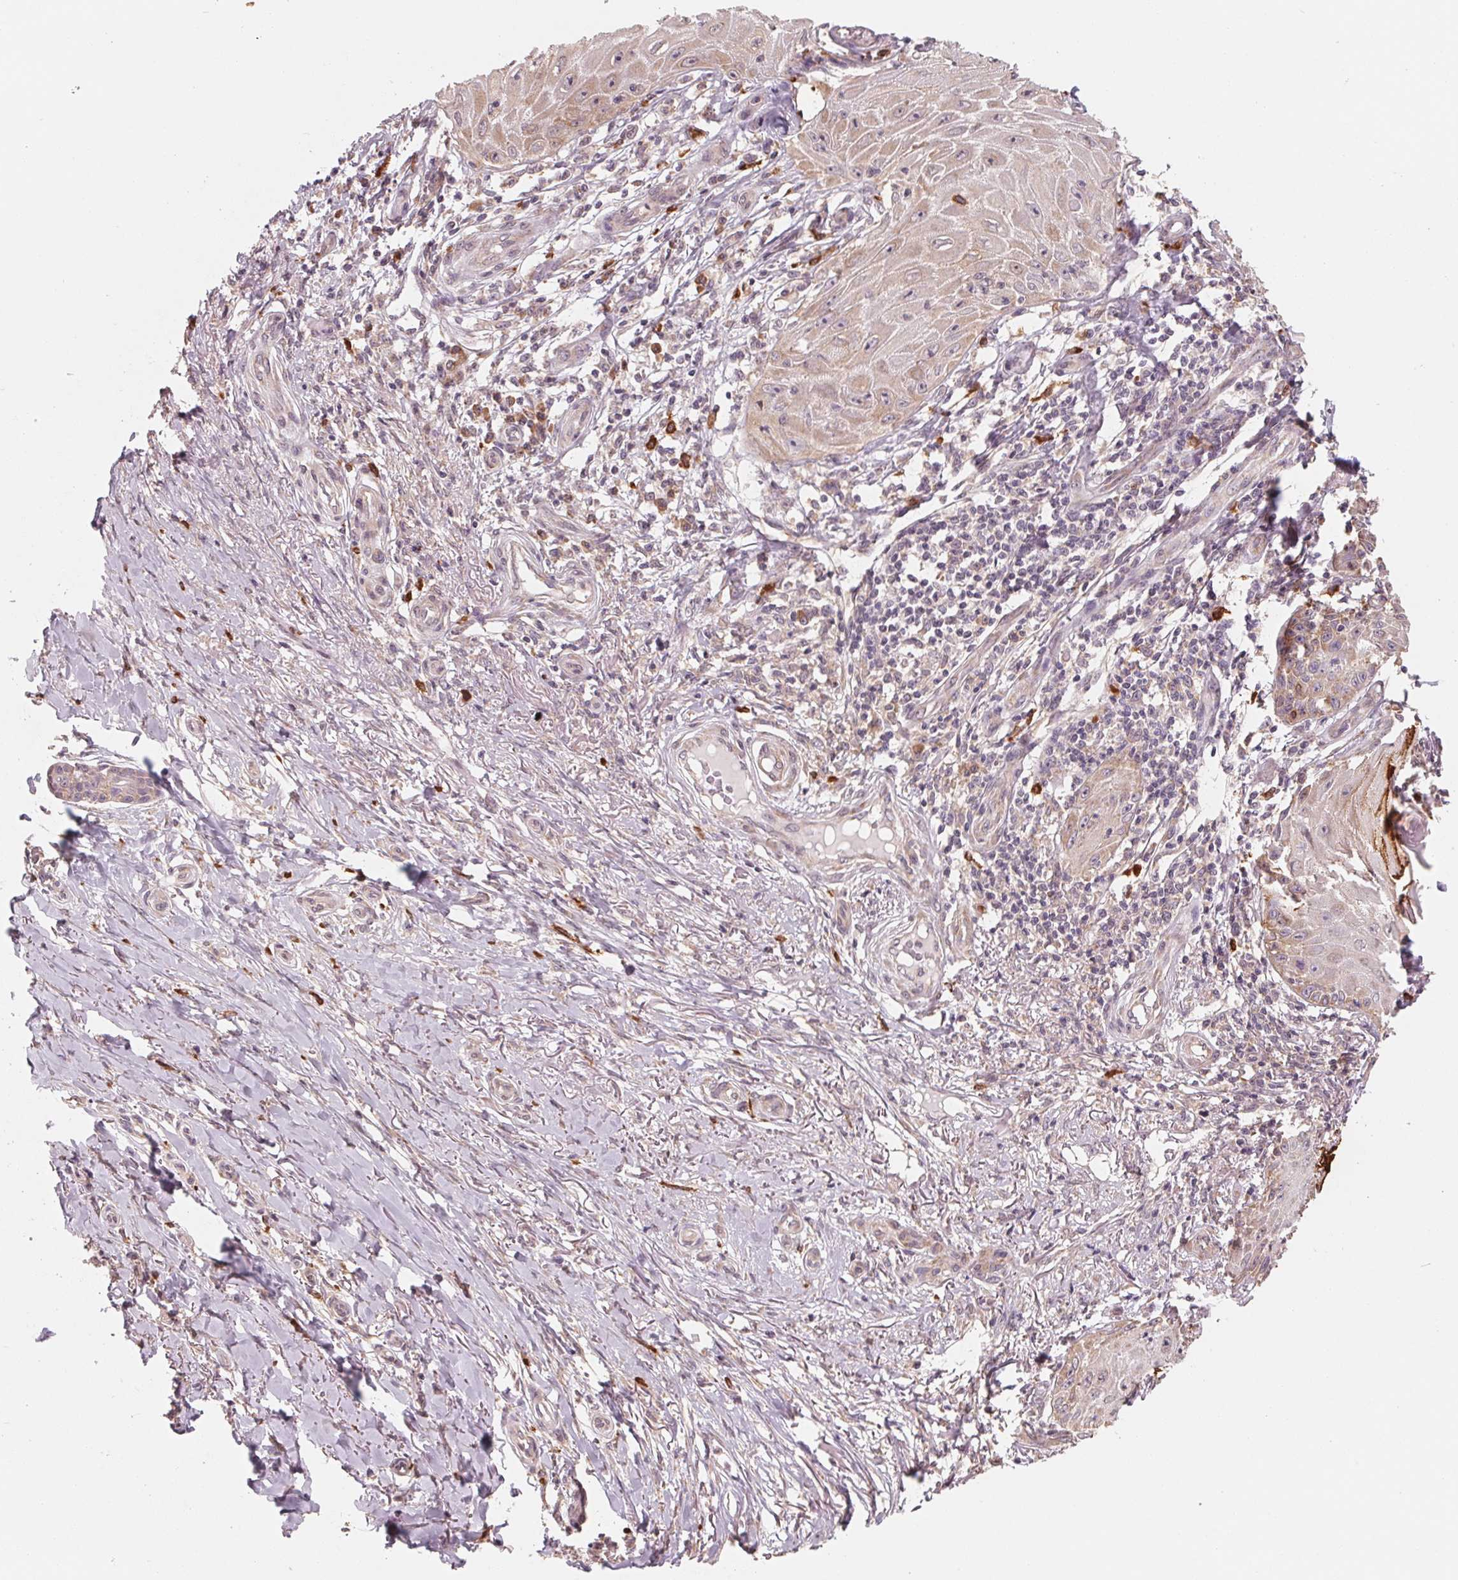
{"staining": {"intensity": "weak", "quantity": "25%-75%", "location": "cytoplasmic/membranous"}, "tissue": "skin cancer", "cell_type": "Tumor cells", "image_type": "cancer", "snomed": [{"axis": "morphology", "description": "Squamous cell carcinoma, NOS"}, {"axis": "topography", "description": "Skin"}], "caption": "A histopathology image of skin squamous cell carcinoma stained for a protein exhibits weak cytoplasmic/membranous brown staining in tumor cells. (DAB IHC, brown staining for protein, blue staining for nuclei).", "gene": "GIGYF2", "patient": {"sex": "female", "age": 77}}